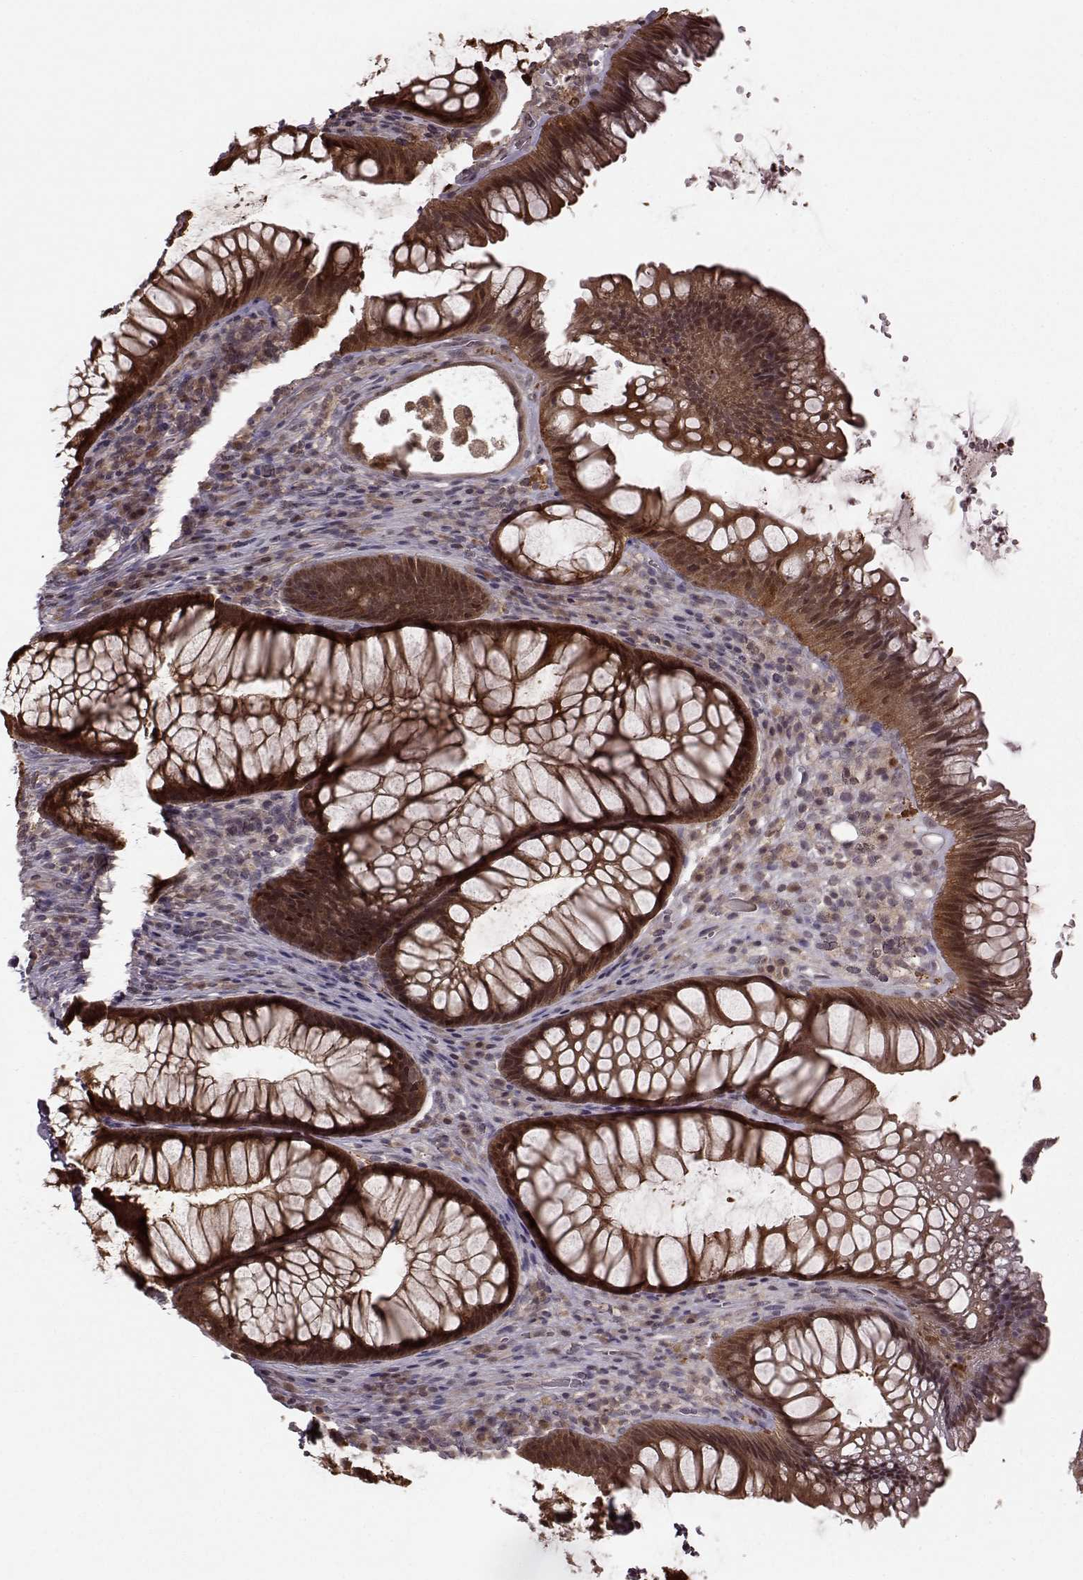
{"staining": {"intensity": "strong", "quantity": ">75%", "location": "cytoplasmic/membranous,nuclear"}, "tissue": "rectum", "cell_type": "Glandular cells", "image_type": "normal", "snomed": [{"axis": "morphology", "description": "Normal tissue, NOS"}, {"axis": "topography", "description": "Smooth muscle"}, {"axis": "topography", "description": "Rectum"}], "caption": "Rectum stained for a protein exhibits strong cytoplasmic/membranous,nuclear positivity in glandular cells. (brown staining indicates protein expression, while blue staining denotes nuclei).", "gene": "GSS", "patient": {"sex": "male", "age": 53}}